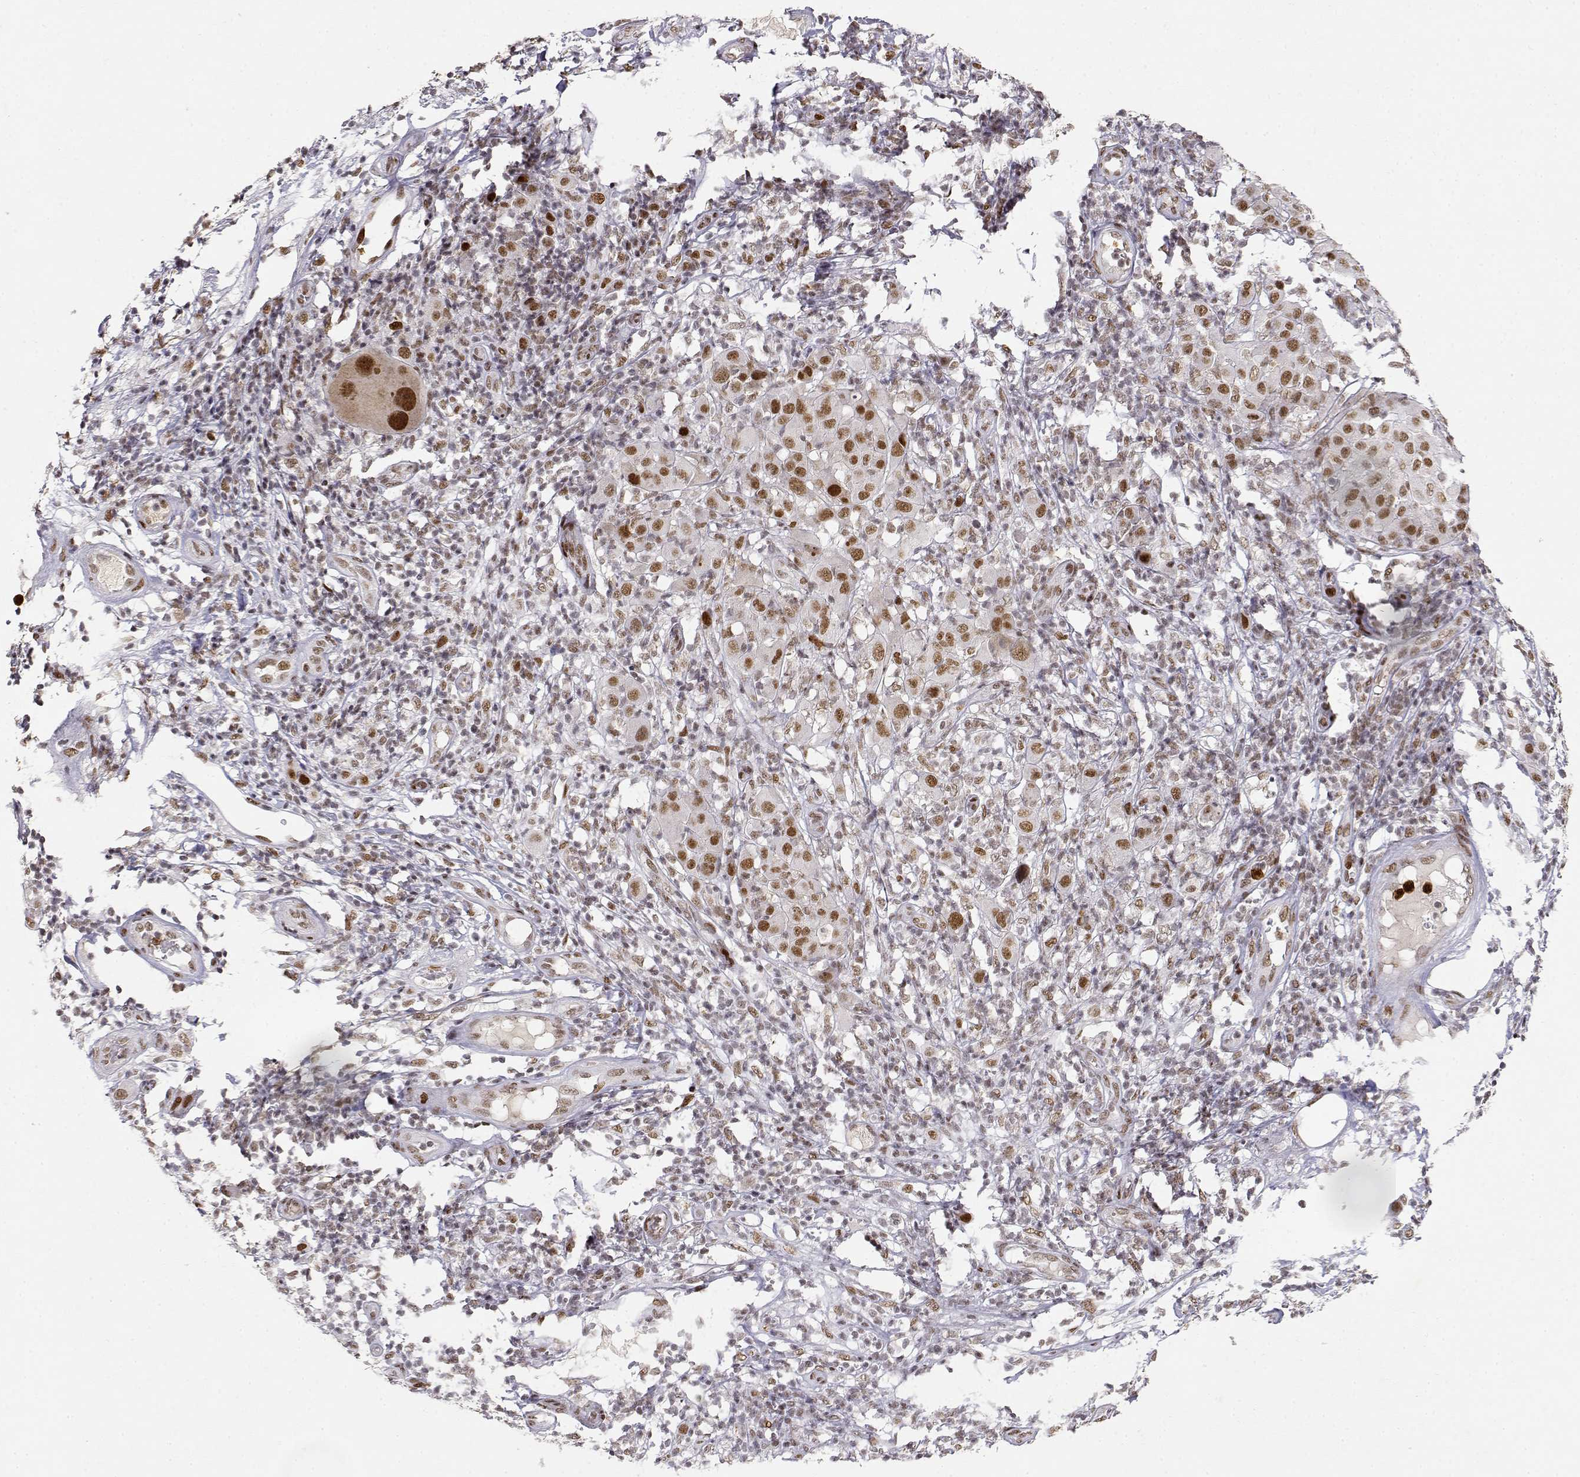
{"staining": {"intensity": "moderate", "quantity": ">75%", "location": "nuclear"}, "tissue": "melanoma", "cell_type": "Tumor cells", "image_type": "cancer", "snomed": [{"axis": "morphology", "description": "Malignant melanoma, NOS"}, {"axis": "topography", "description": "Skin"}], "caption": "The immunohistochemical stain shows moderate nuclear staining in tumor cells of melanoma tissue.", "gene": "RSF1", "patient": {"sex": "female", "age": 87}}